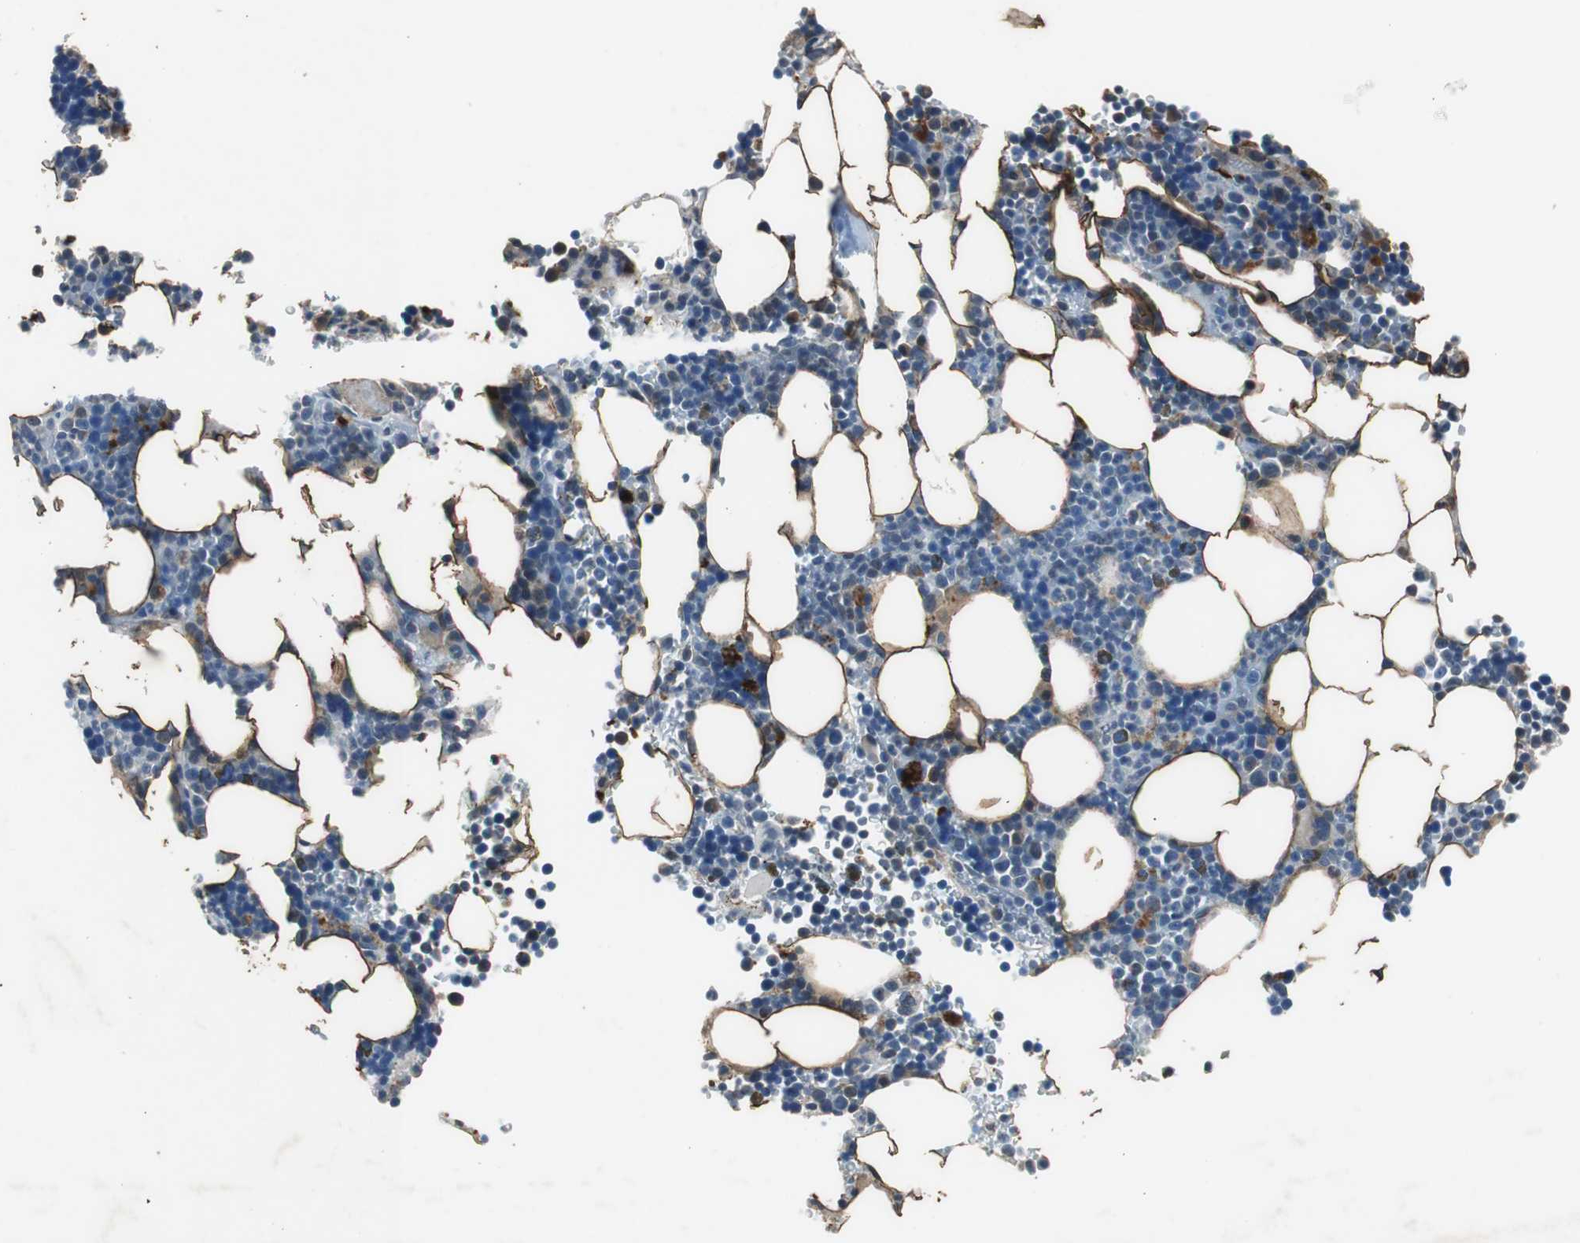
{"staining": {"intensity": "moderate", "quantity": "<25%", "location": "cytoplasmic/membranous"}, "tissue": "bone marrow", "cell_type": "Hematopoietic cells", "image_type": "normal", "snomed": [{"axis": "morphology", "description": "Normal tissue, NOS"}, {"axis": "topography", "description": "Bone marrow"}], "caption": "The micrograph reveals staining of normal bone marrow, revealing moderate cytoplasmic/membranous protein staining (brown color) within hematopoietic cells.", "gene": "PI4KB", "patient": {"sex": "female", "age": 73}}